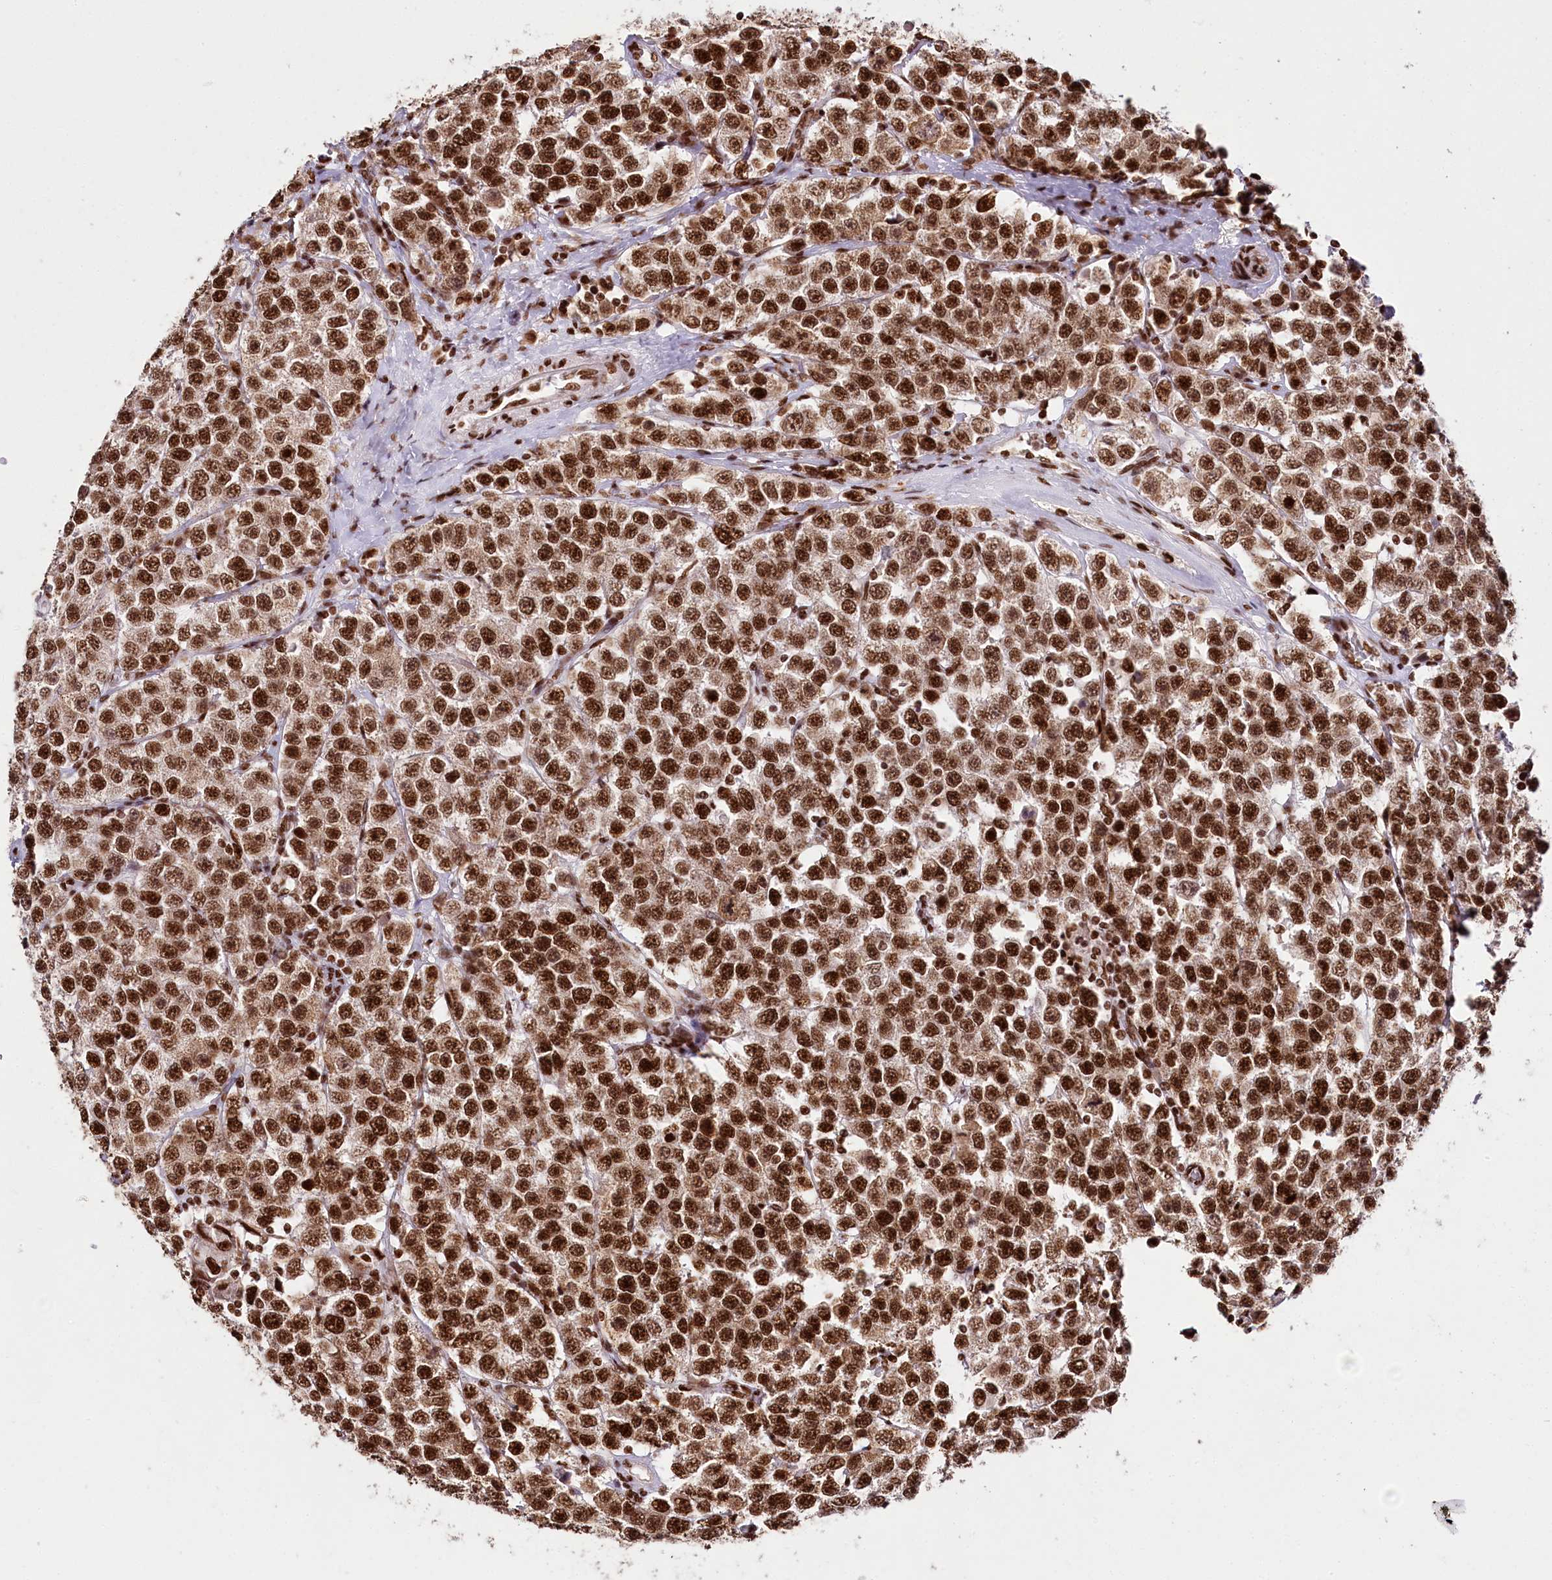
{"staining": {"intensity": "strong", "quantity": ">75%", "location": "nuclear"}, "tissue": "testis cancer", "cell_type": "Tumor cells", "image_type": "cancer", "snomed": [{"axis": "morphology", "description": "Seminoma, NOS"}, {"axis": "topography", "description": "Testis"}], "caption": "An image of human seminoma (testis) stained for a protein displays strong nuclear brown staining in tumor cells.", "gene": "SMARCE1", "patient": {"sex": "male", "age": 28}}